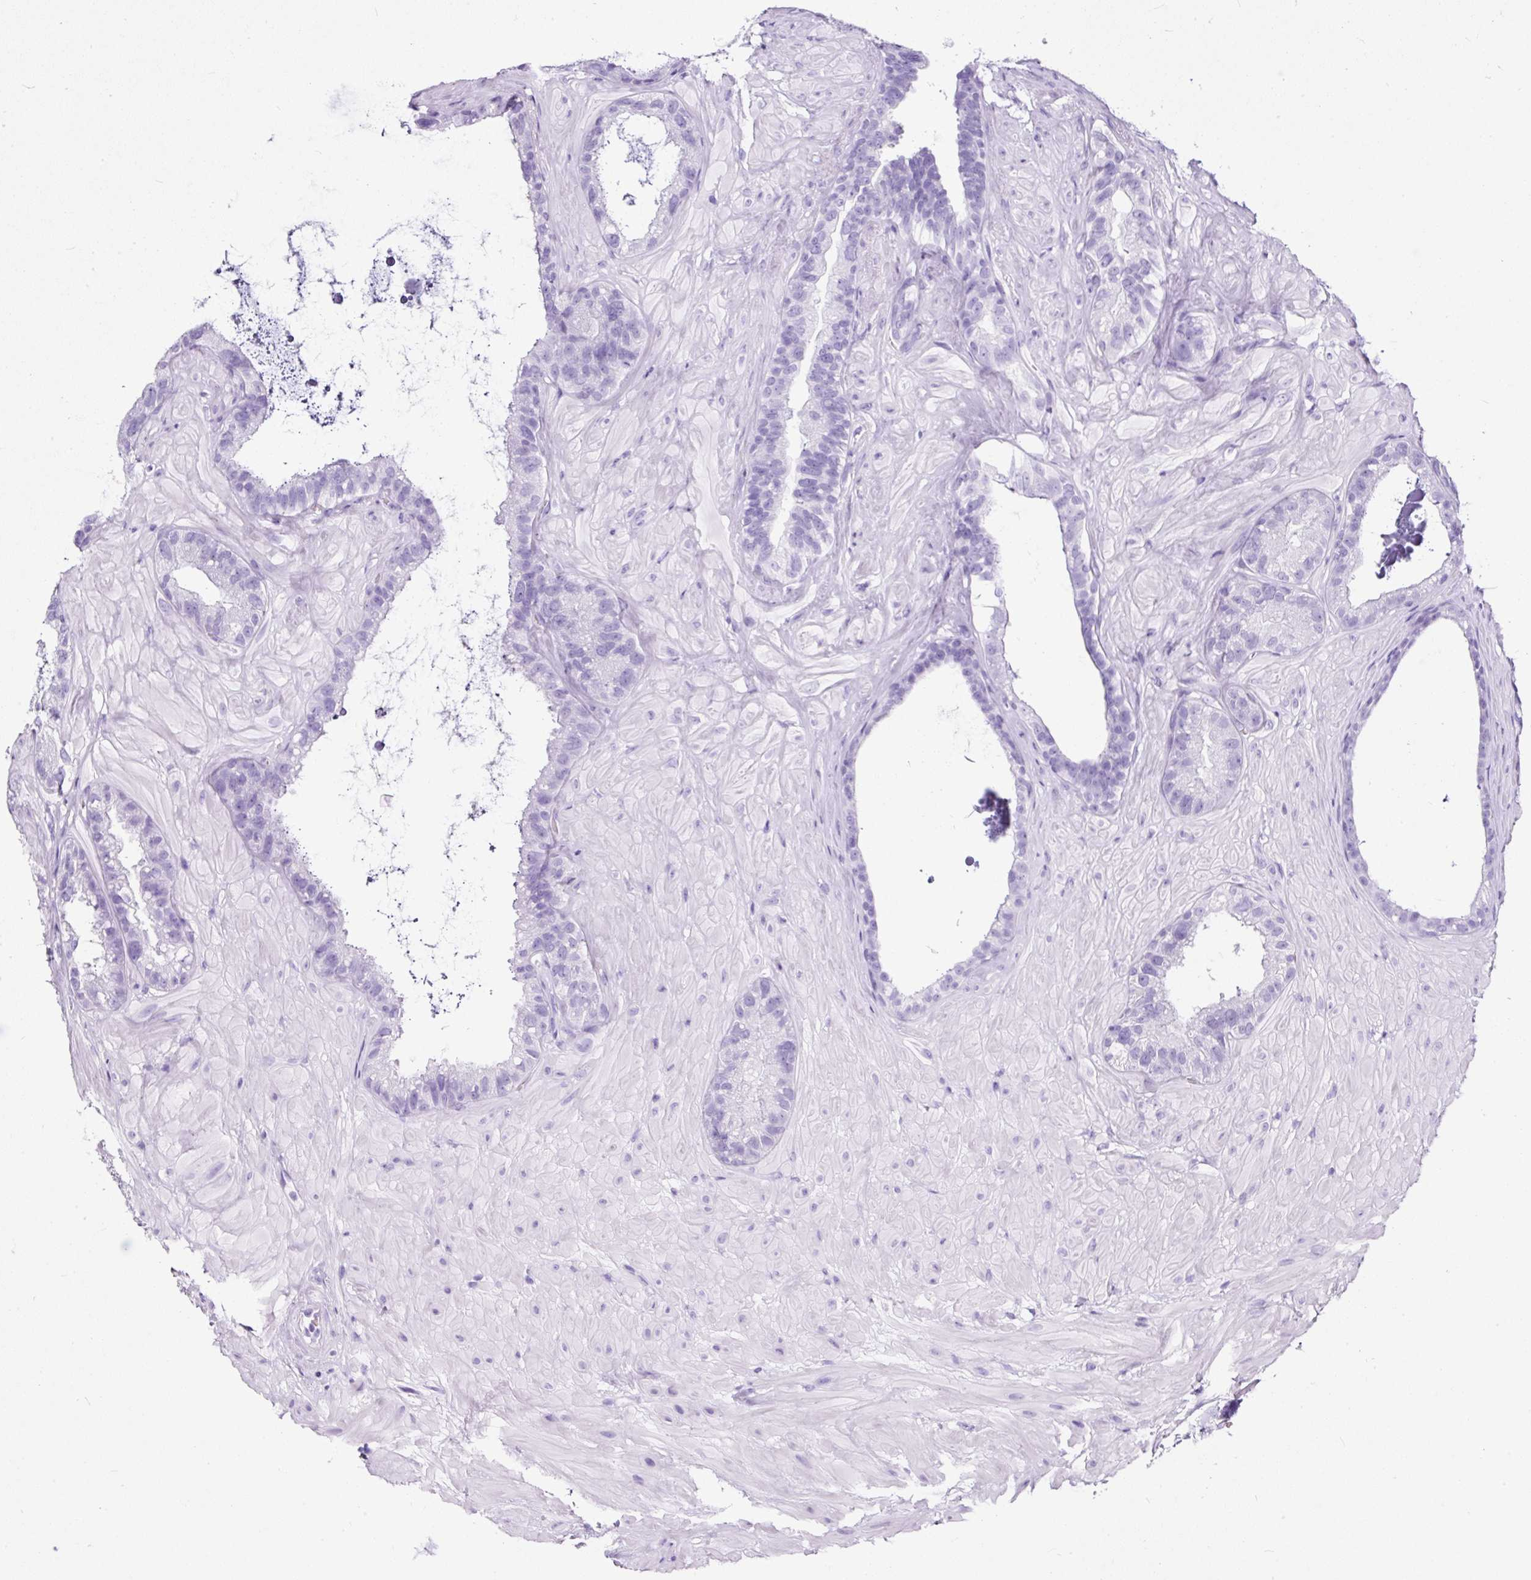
{"staining": {"intensity": "negative", "quantity": "none", "location": "none"}, "tissue": "seminal vesicle", "cell_type": "Glandular cells", "image_type": "normal", "snomed": [{"axis": "morphology", "description": "Normal tissue, NOS"}, {"axis": "topography", "description": "Seminal veicle"}, {"axis": "topography", "description": "Peripheral nerve tissue"}], "caption": "An immunohistochemistry photomicrograph of benign seminal vesicle is shown. There is no staining in glandular cells of seminal vesicle. (DAB (3,3'-diaminobenzidine) immunohistochemistry with hematoxylin counter stain).", "gene": "NTS", "patient": {"sex": "male", "age": 76}}